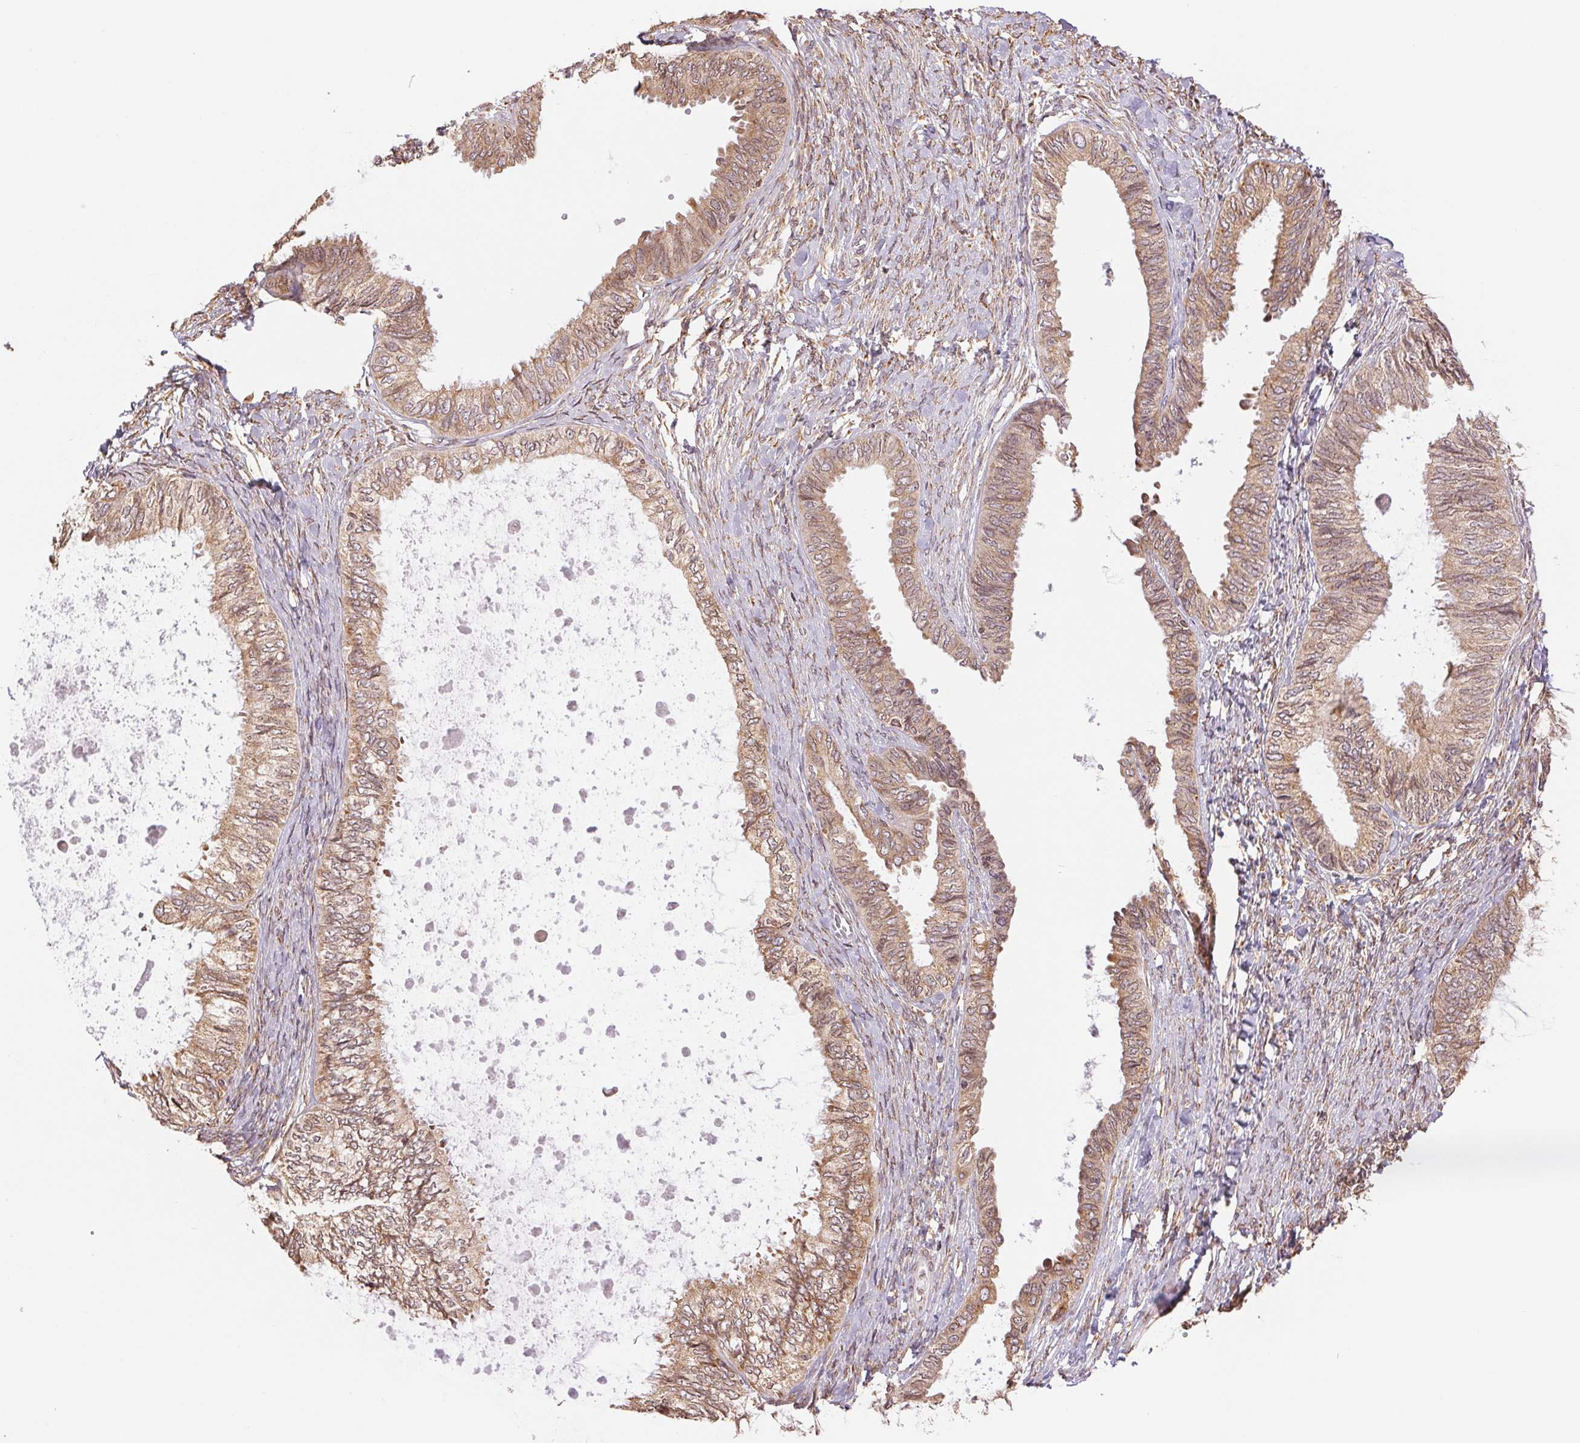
{"staining": {"intensity": "moderate", "quantity": ">75%", "location": "cytoplasmic/membranous"}, "tissue": "ovarian cancer", "cell_type": "Tumor cells", "image_type": "cancer", "snomed": [{"axis": "morphology", "description": "Carcinoma, endometroid"}, {"axis": "topography", "description": "Ovary"}], "caption": "The photomicrograph shows immunohistochemical staining of ovarian cancer (endometroid carcinoma). There is moderate cytoplasmic/membranous staining is appreciated in approximately >75% of tumor cells.", "gene": "RPN1", "patient": {"sex": "female", "age": 70}}